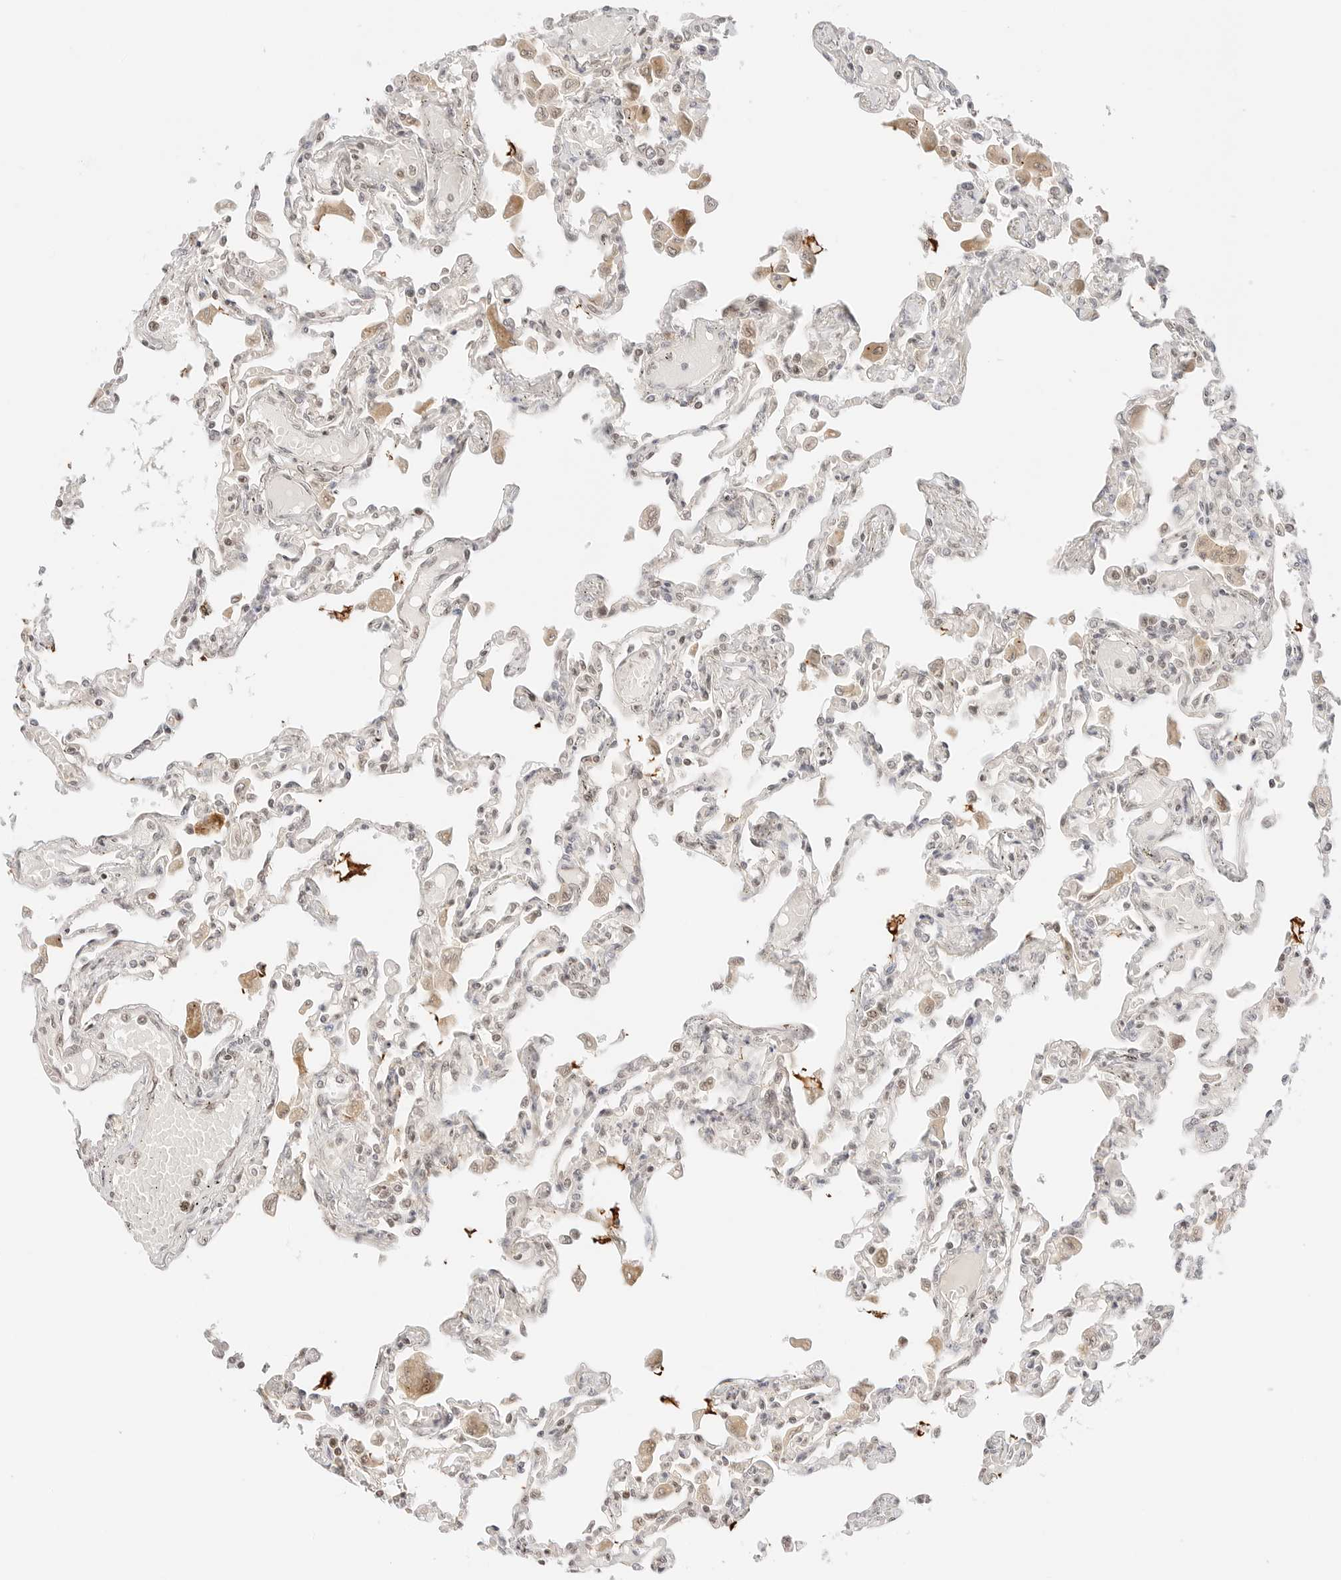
{"staining": {"intensity": "weak", "quantity": "25%-75%", "location": "cytoplasmic/membranous,nuclear"}, "tissue": "lung", "cell_type": "Alveolar cells", "image_type": "normal", "snomed": [{"axis": "morphology", "description": "Normal tissue, NOS"}, {"axis": "topography", "description": "Bronchus"}, {"axis": "topography", "description": "Lung"}], "caption": "Approximately 25%-75% of alveolar cells in benign human lung exhibit weak cytoplasmic/membranous,nuclear protein positivity as visualized by brown immunohistochemical staining.", "gene": "RPS6KL1", "patient": {"sex": "female", "age": 49}}